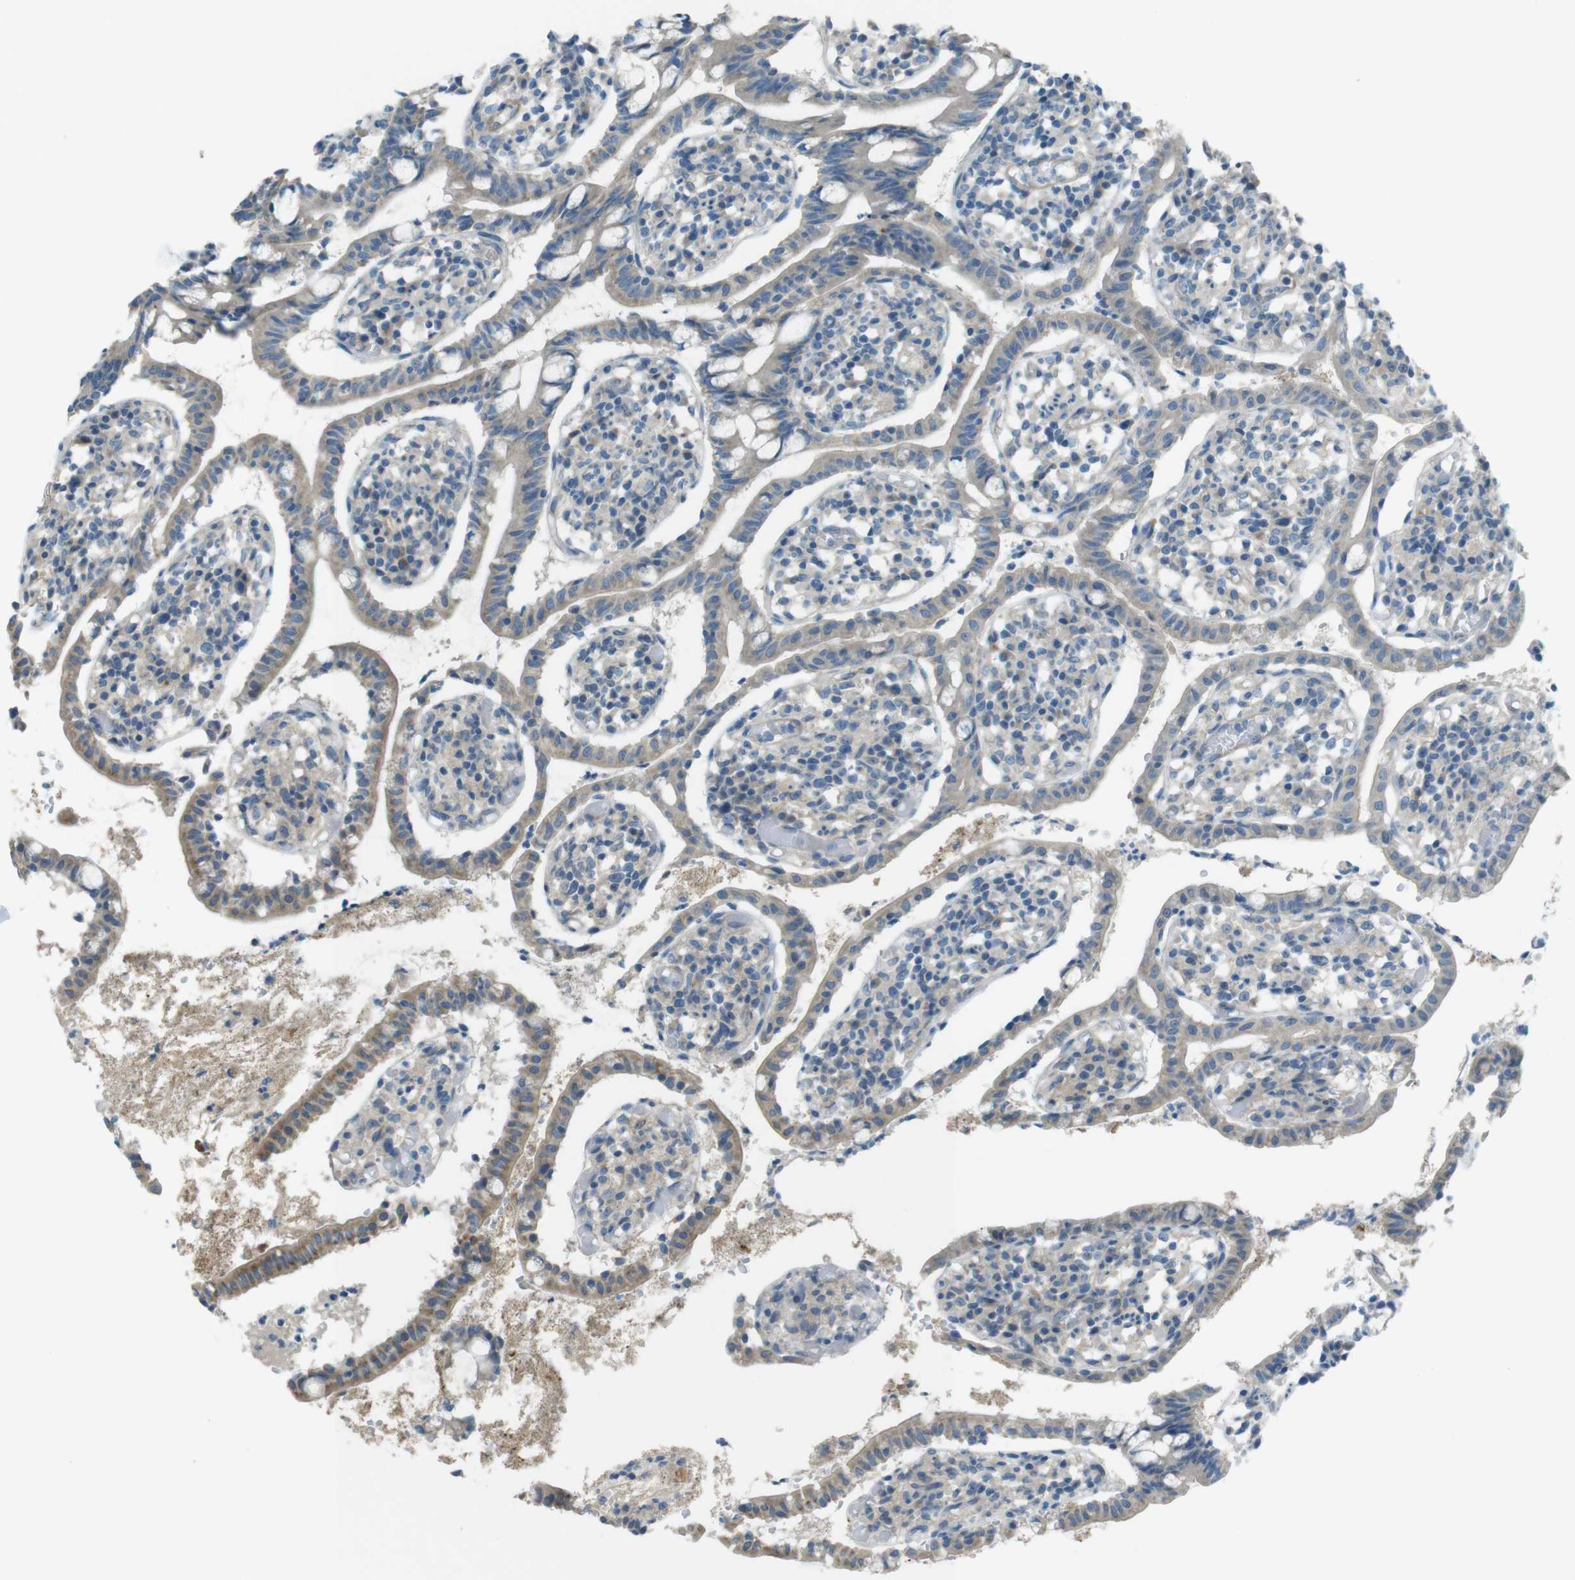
{"staining": {"intensity": "moderate", "quantity": "25%-75%", "location": "cytoplasmic/membranous"}, "tissue": "small intestine", "cell_type": "Glandular cells", "image_type": "normal", "snomed": [{"axis": "morphology", "description": "Normal tissue, NOS"}, {"axis": "morphology", "description": "Cystadenocarcinoma, serous, Metastatic site"}, {"axis": "topography", "description": "Small intestine"}], "caption": "DAB (3,3'-diaminobenzidine) immunohistochemical staining of benign human small intestine reveals moderate cytoplasmic/membranous protein staining in about 25%-75% of glandular cells.", "gene": "TMEM41B", "patient": {"sex": "female", "age": 61}}